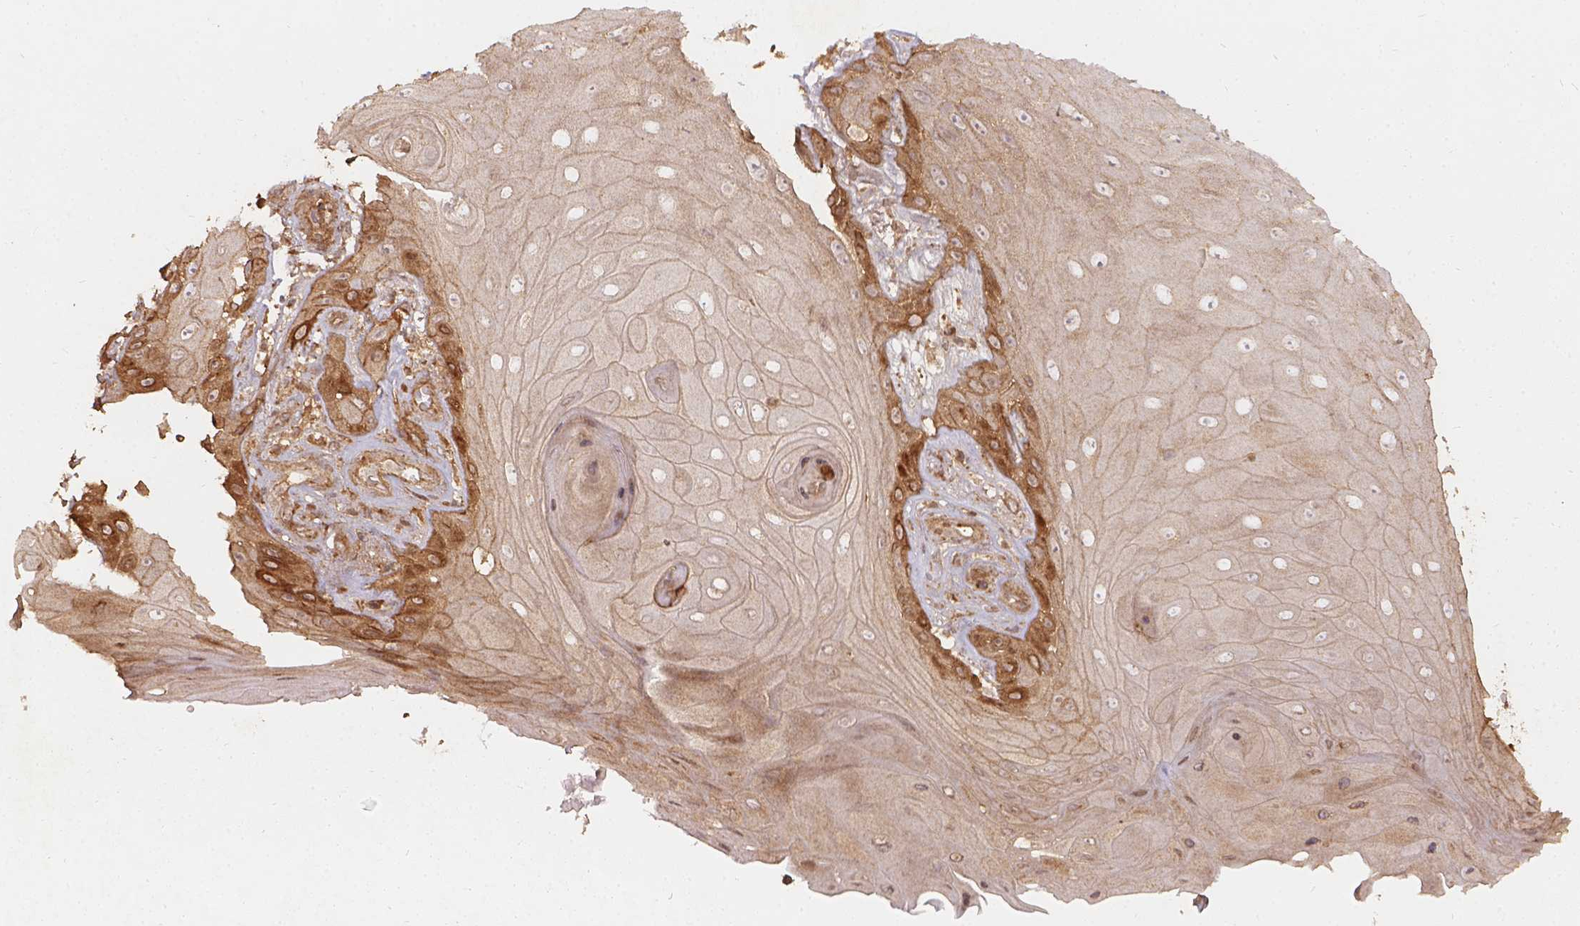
{"staining": {"intensity": "strong", "quantity": "25%-75%", "location": "cytoplasmic/membranous"}, "tissue": "skin cancer", "cell_type": "Tumor cells", "image_type": "cancer", "snomed": [{"axis": "morphology", "description": "Squamous cell carcinoma, NOS"}, {"axis": "topography", "description": "Skin"}], "caption": "Immunohistochemical staining of human squamous cell carcinoma (skin) demonstrates strong cytoplasmic/membranous protein expression in about 25%-75% of tumor cells.", "gene": "XPR1", "patient": {"sex": "male", "age": 62}}